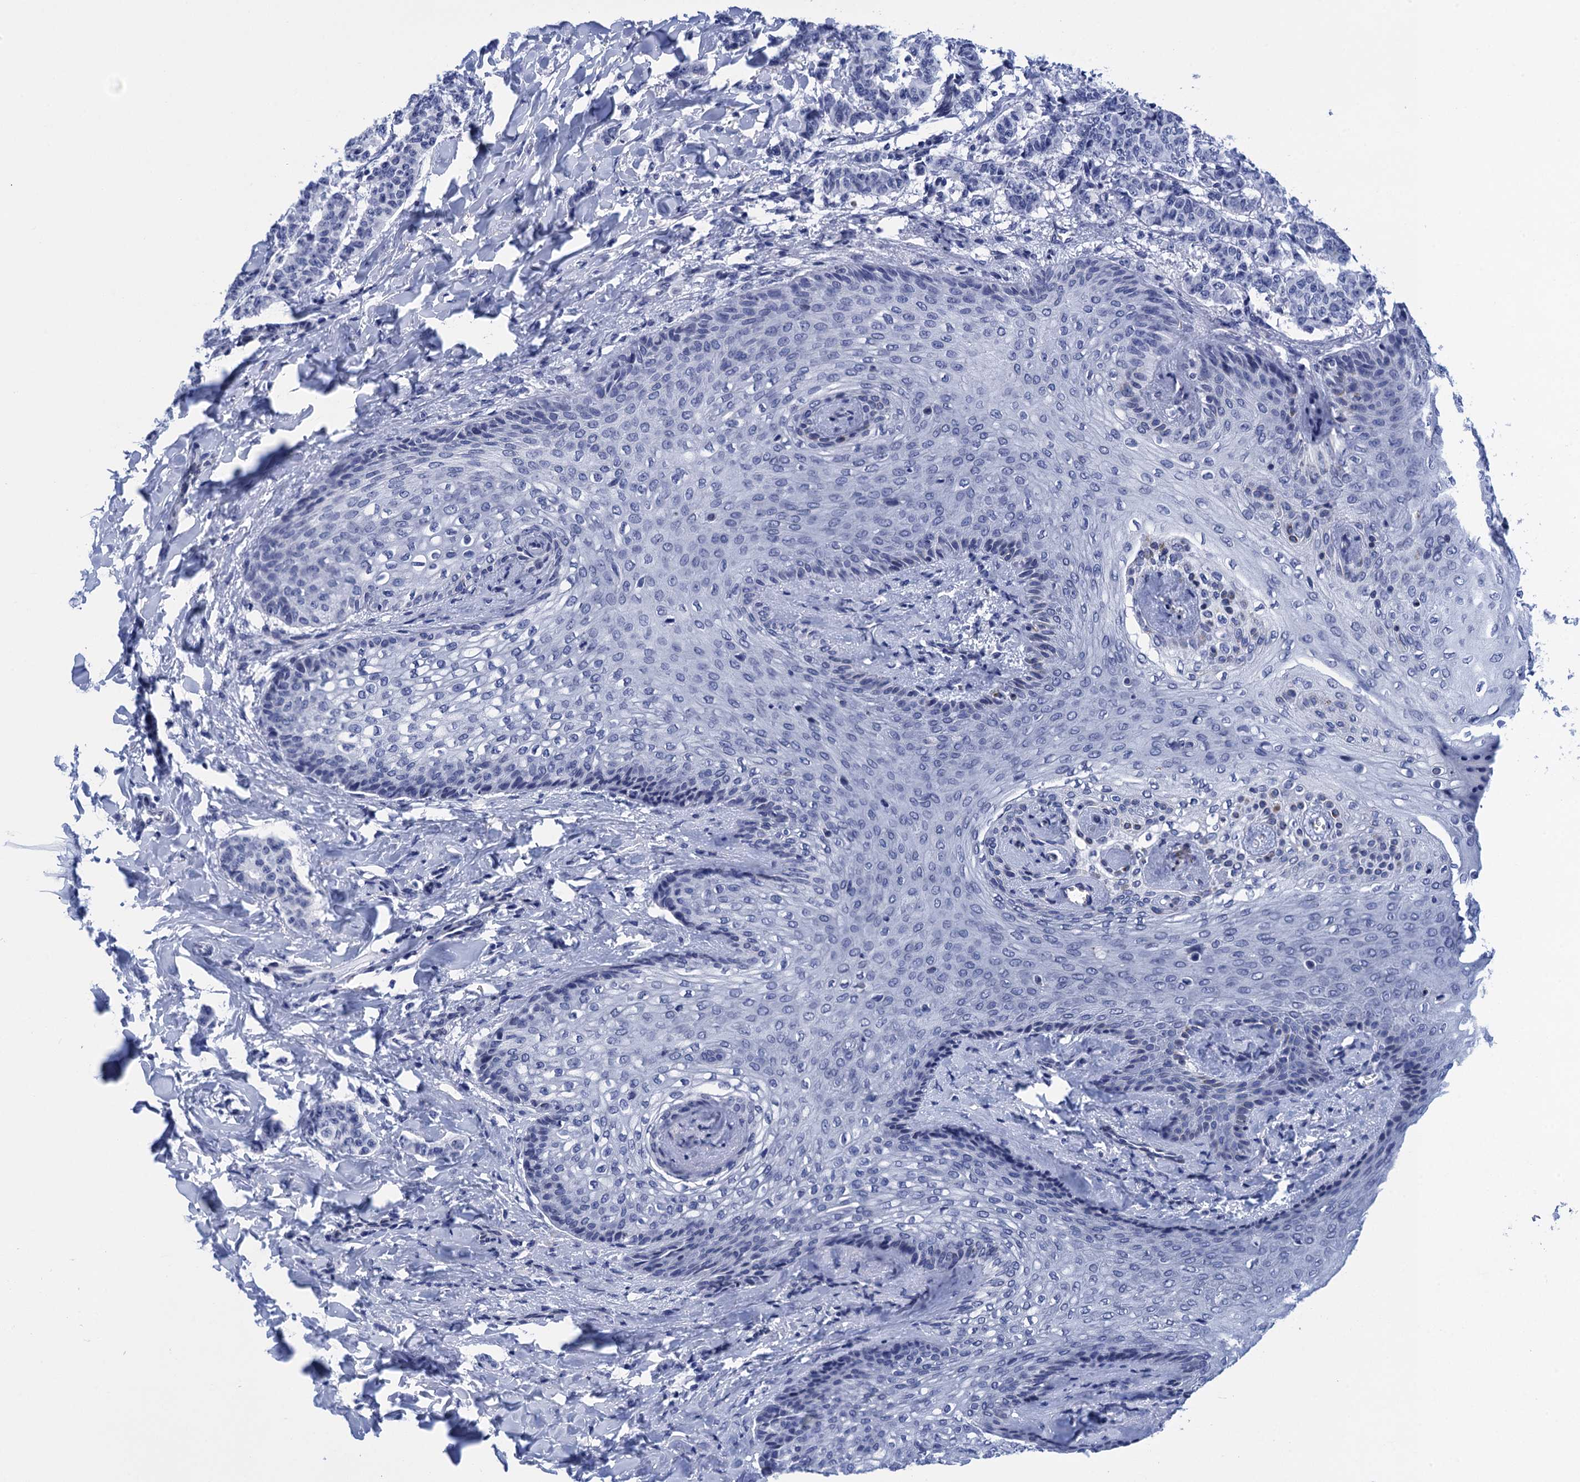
{"staining": {"intensity": "negative", "quantity": "none", "location": "none"}, "tissue": "breast cancer", "cell_type": "Tumor cells", "image_type": "cancer", "snomed": [{"axis": "morphology", "description": "Duct carcinoma"}, {"axis": "topography", "description": "Breast"}], "caption": "Tumor cells show no significant protein positivity in breast intraductal carcinoma.", "gene": "METTL25", "patient": {"sex": "female", "age": 40}}